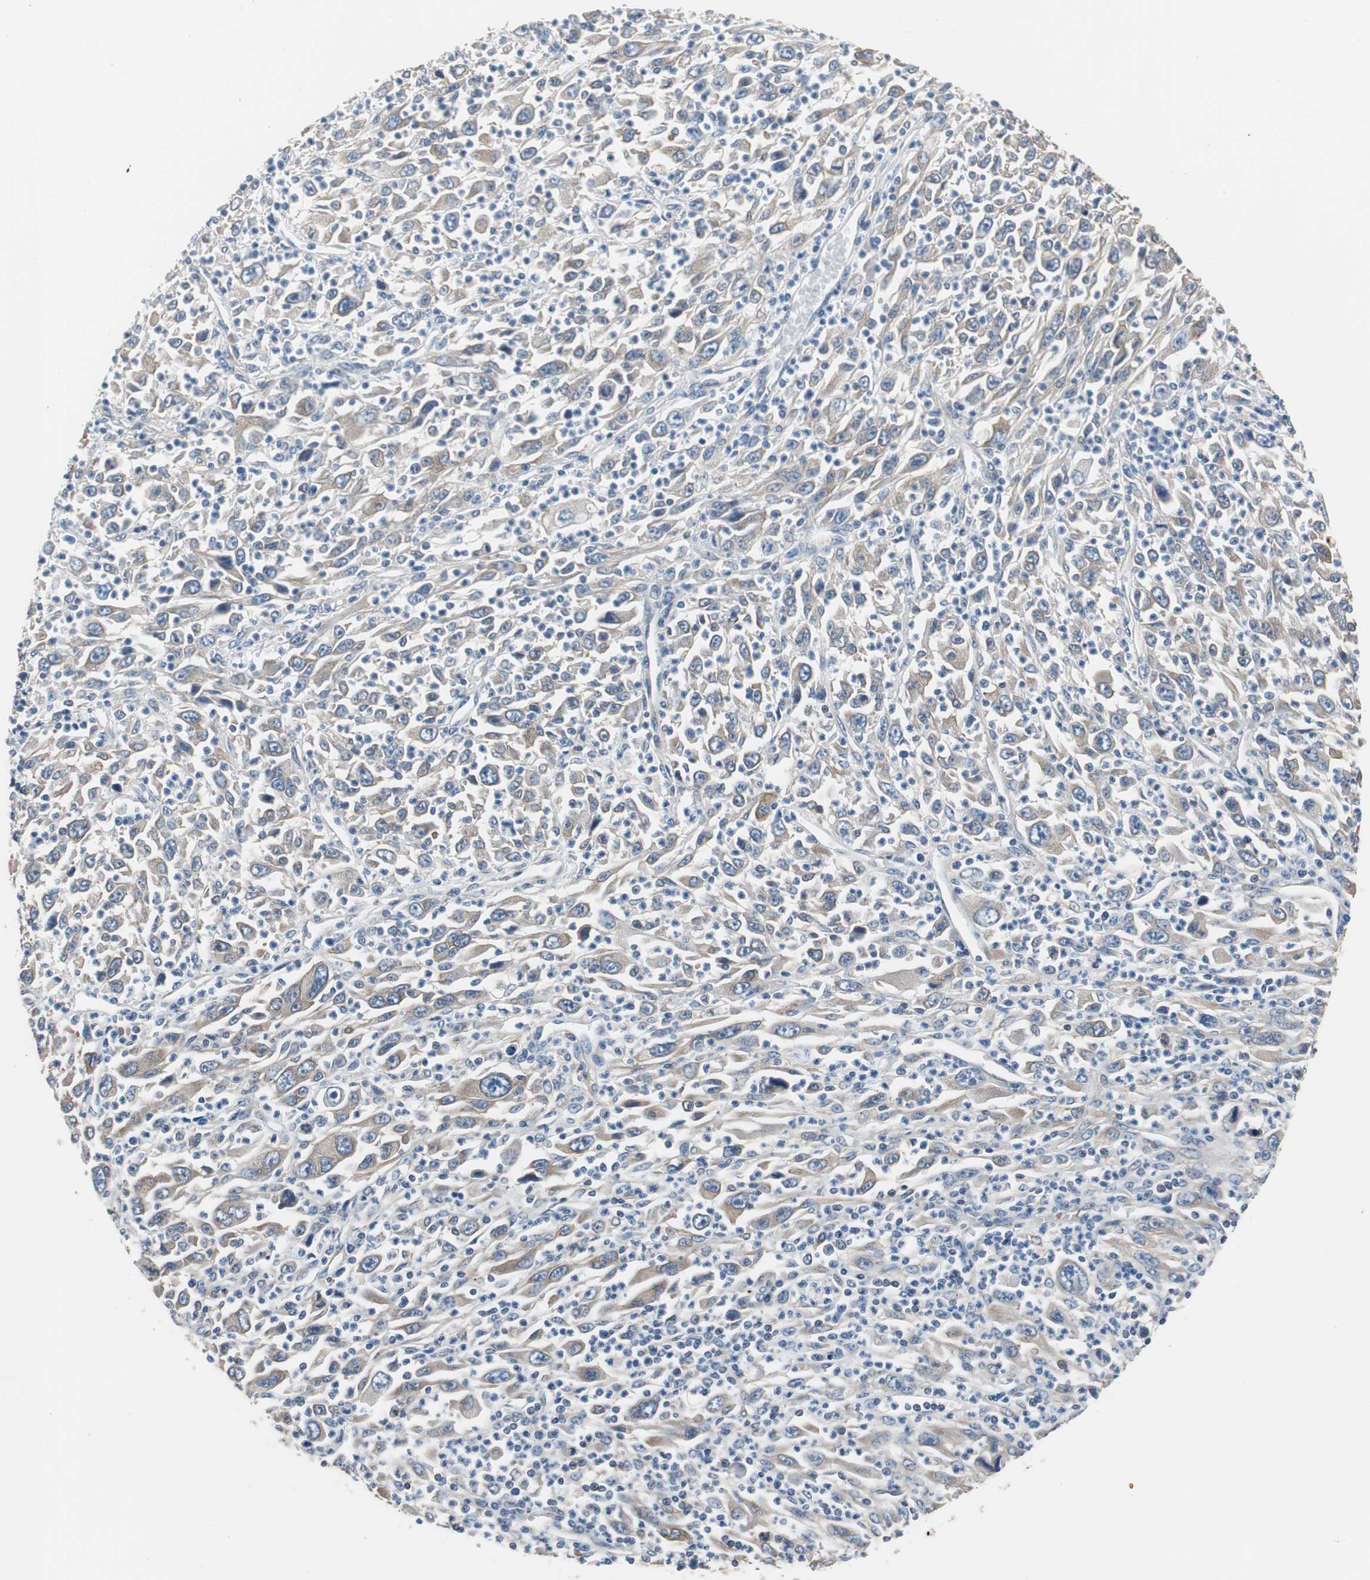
{"staining": {"intensity": "moderate", "quantity": "25%-75%", "location": "cytoplasmic/membranous"}, "tissue": "melanoma", "cell_type": "Tumor cells", "image_type": "cancer", "snomed": [{"axis": "morphology", "description": "Malignant melanoma, Metastatic site"}, {"axis": "topography", "description": "Skin"}], "caption": "This is a photomicrograph of IHC staining of melanoma, which shows moderate staining in the cytoplasmic/membranous of tumor cells.", "gene": "KIF3B", "patient": {"sex": "female", "age": 56}}